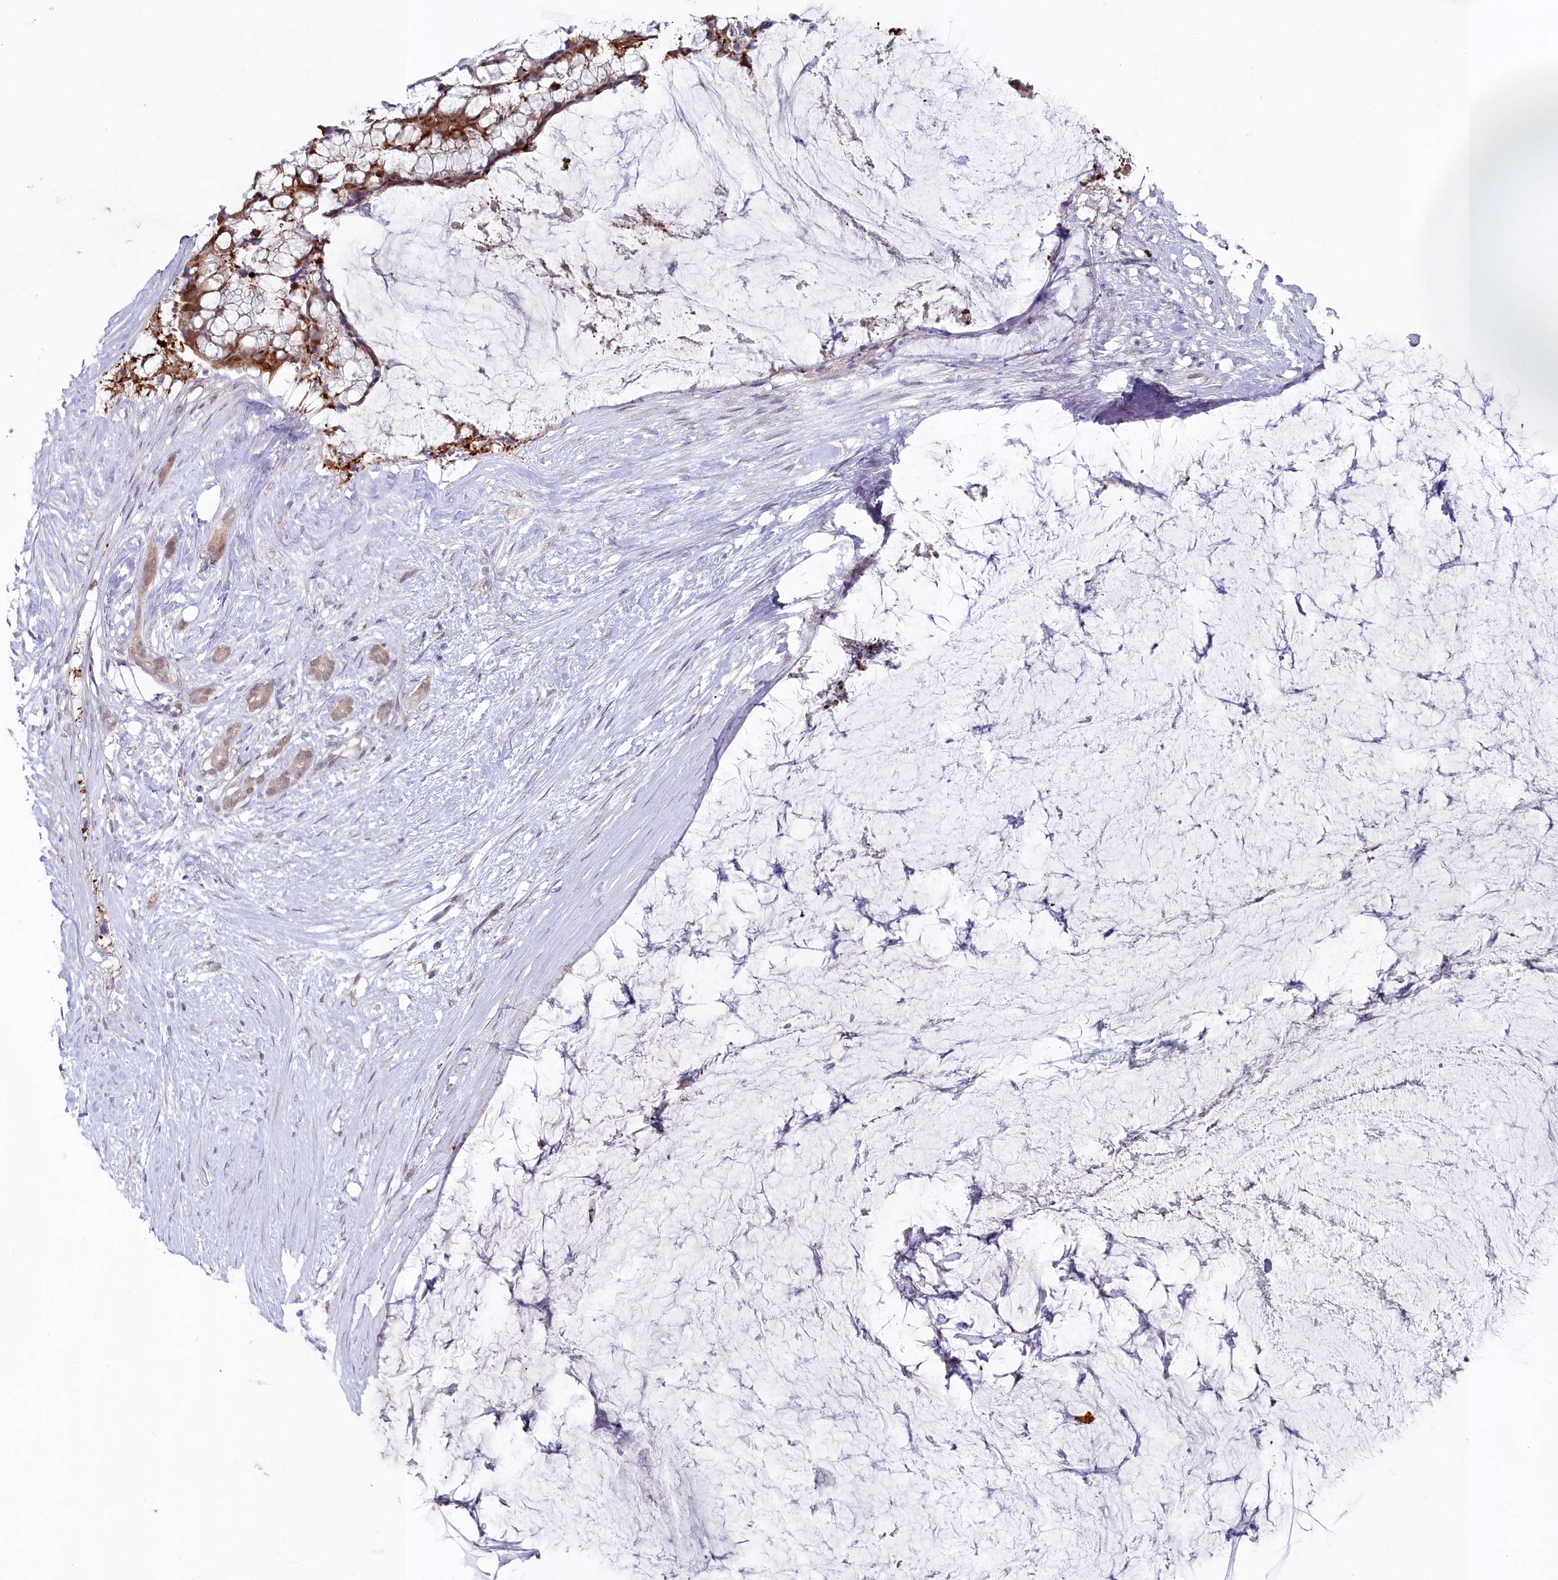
{"staining": {"intensity": "moderate", "quantity": ">75%", "location": "cytoplasmic/membranous"}, "tissue": "pancreatic cancer", "cell_type": "Tumor cells", "image_type": "cancer", "snomed": [{"axis": "morphology", "description": "Adenocarcinoma, NOS"}, {"axis": "topography", "description": "Pancreas"}], "caption": "Protein positivity by IHC shows moderate cytoplasmic/membranous positivity in approximately >75% of tumor cells in pancreatic cancer. The staining was performed using DAB to visualize the protein expression in brown, while the nuclei were stained in blue with hematoxylin (Magnification: 20x).", "gene": "AAMDC", "patient": {"sex": "male", "age": 41}}